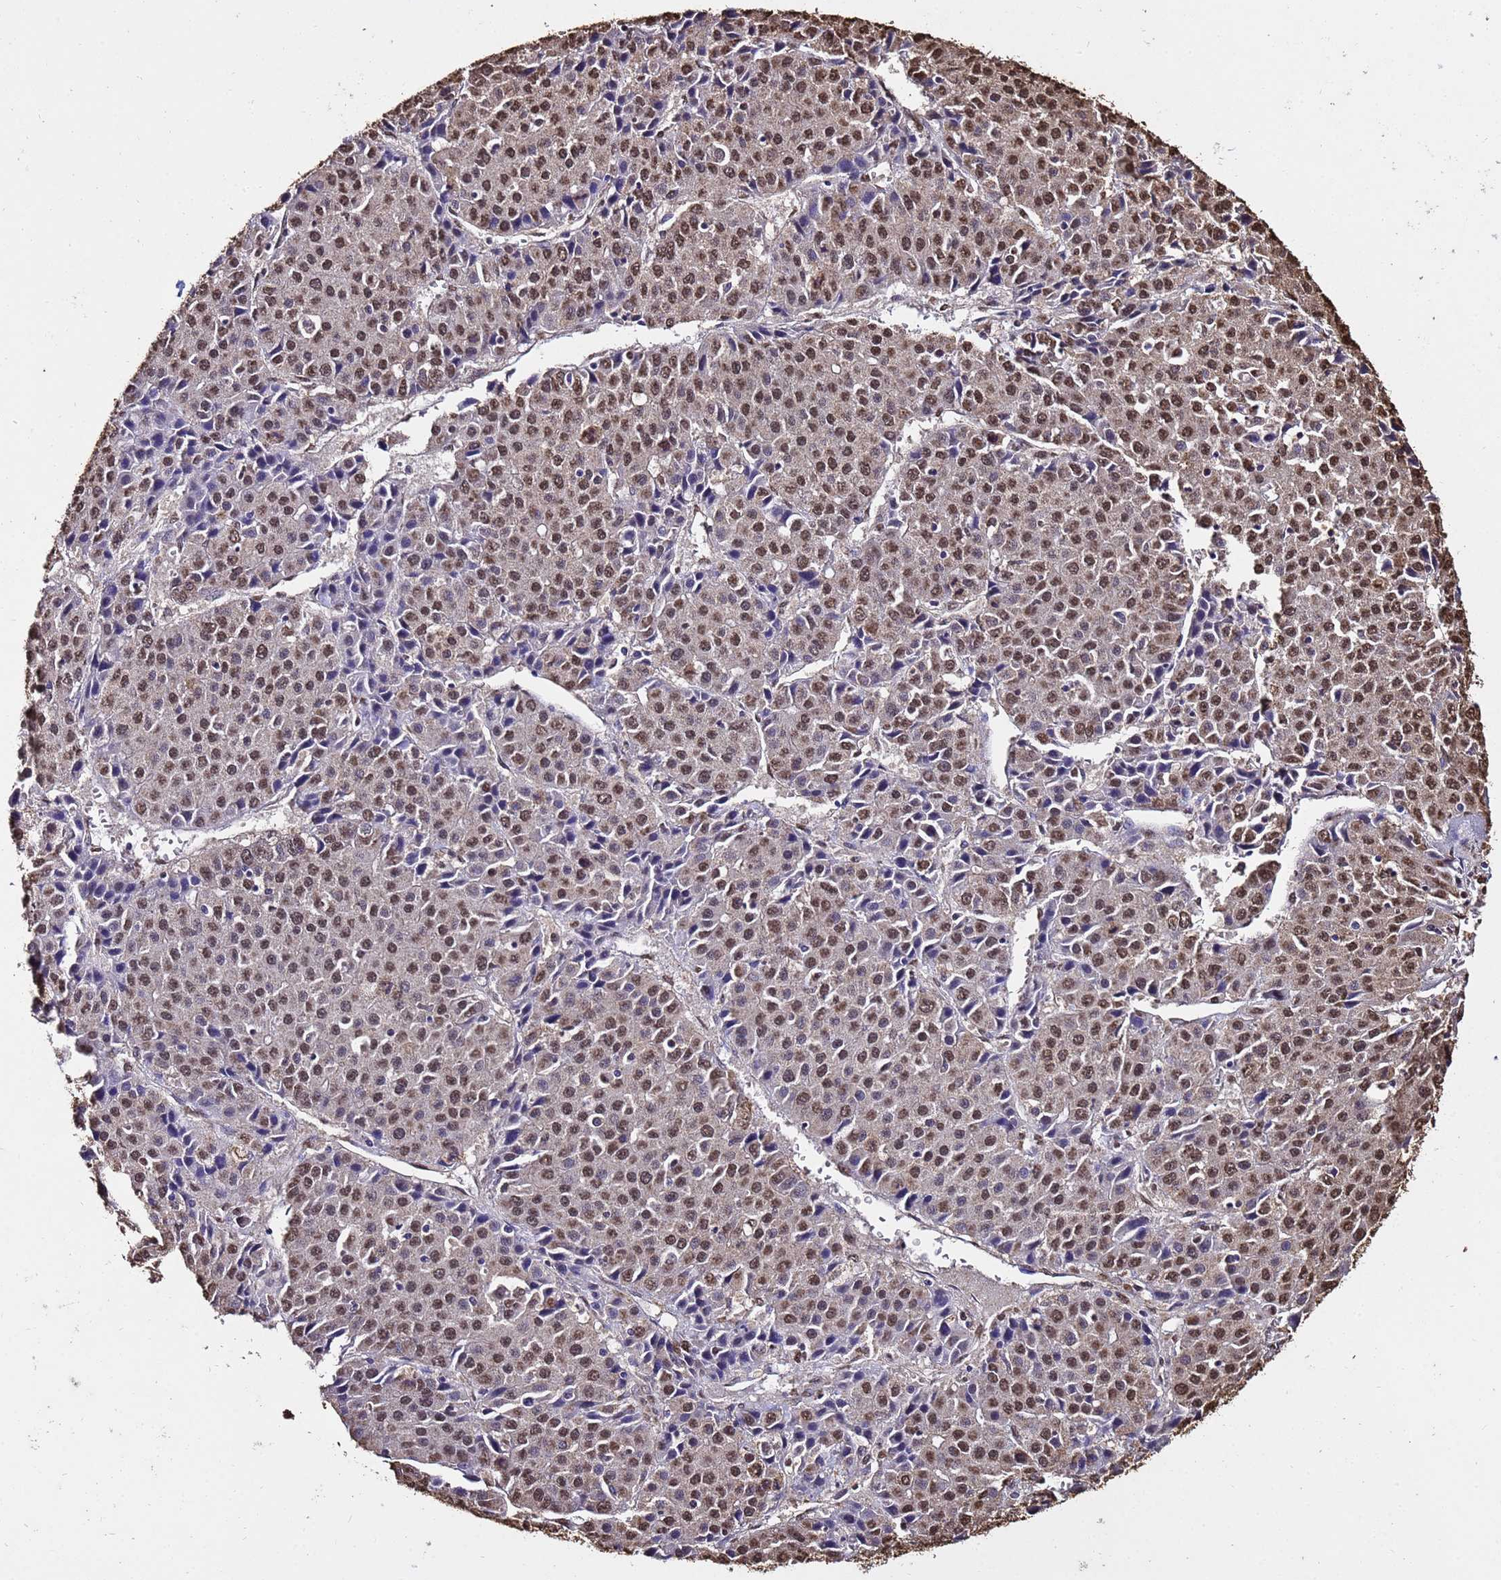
{"staining": {"intensity": "moderate", "quantity": ">75%", "location": "nuclear"}, "tissue": "liver cancer", "cell_type": "Tumor cells", "image_type": "cancer", "snomed": [{"axis": "morphology", "description": "Carcinoma, Hepatocellular, NOS"}, {"axis": "topography", "description": "Liver"}], "caption": "Protein expression analysis of hepatocellular carcinoma (liver) demonstrates moderate nuclear positivity in approximately >75% of tumor cells.", "gene": "TRIP6", "patient": {"sex": "male", "age": 55}}